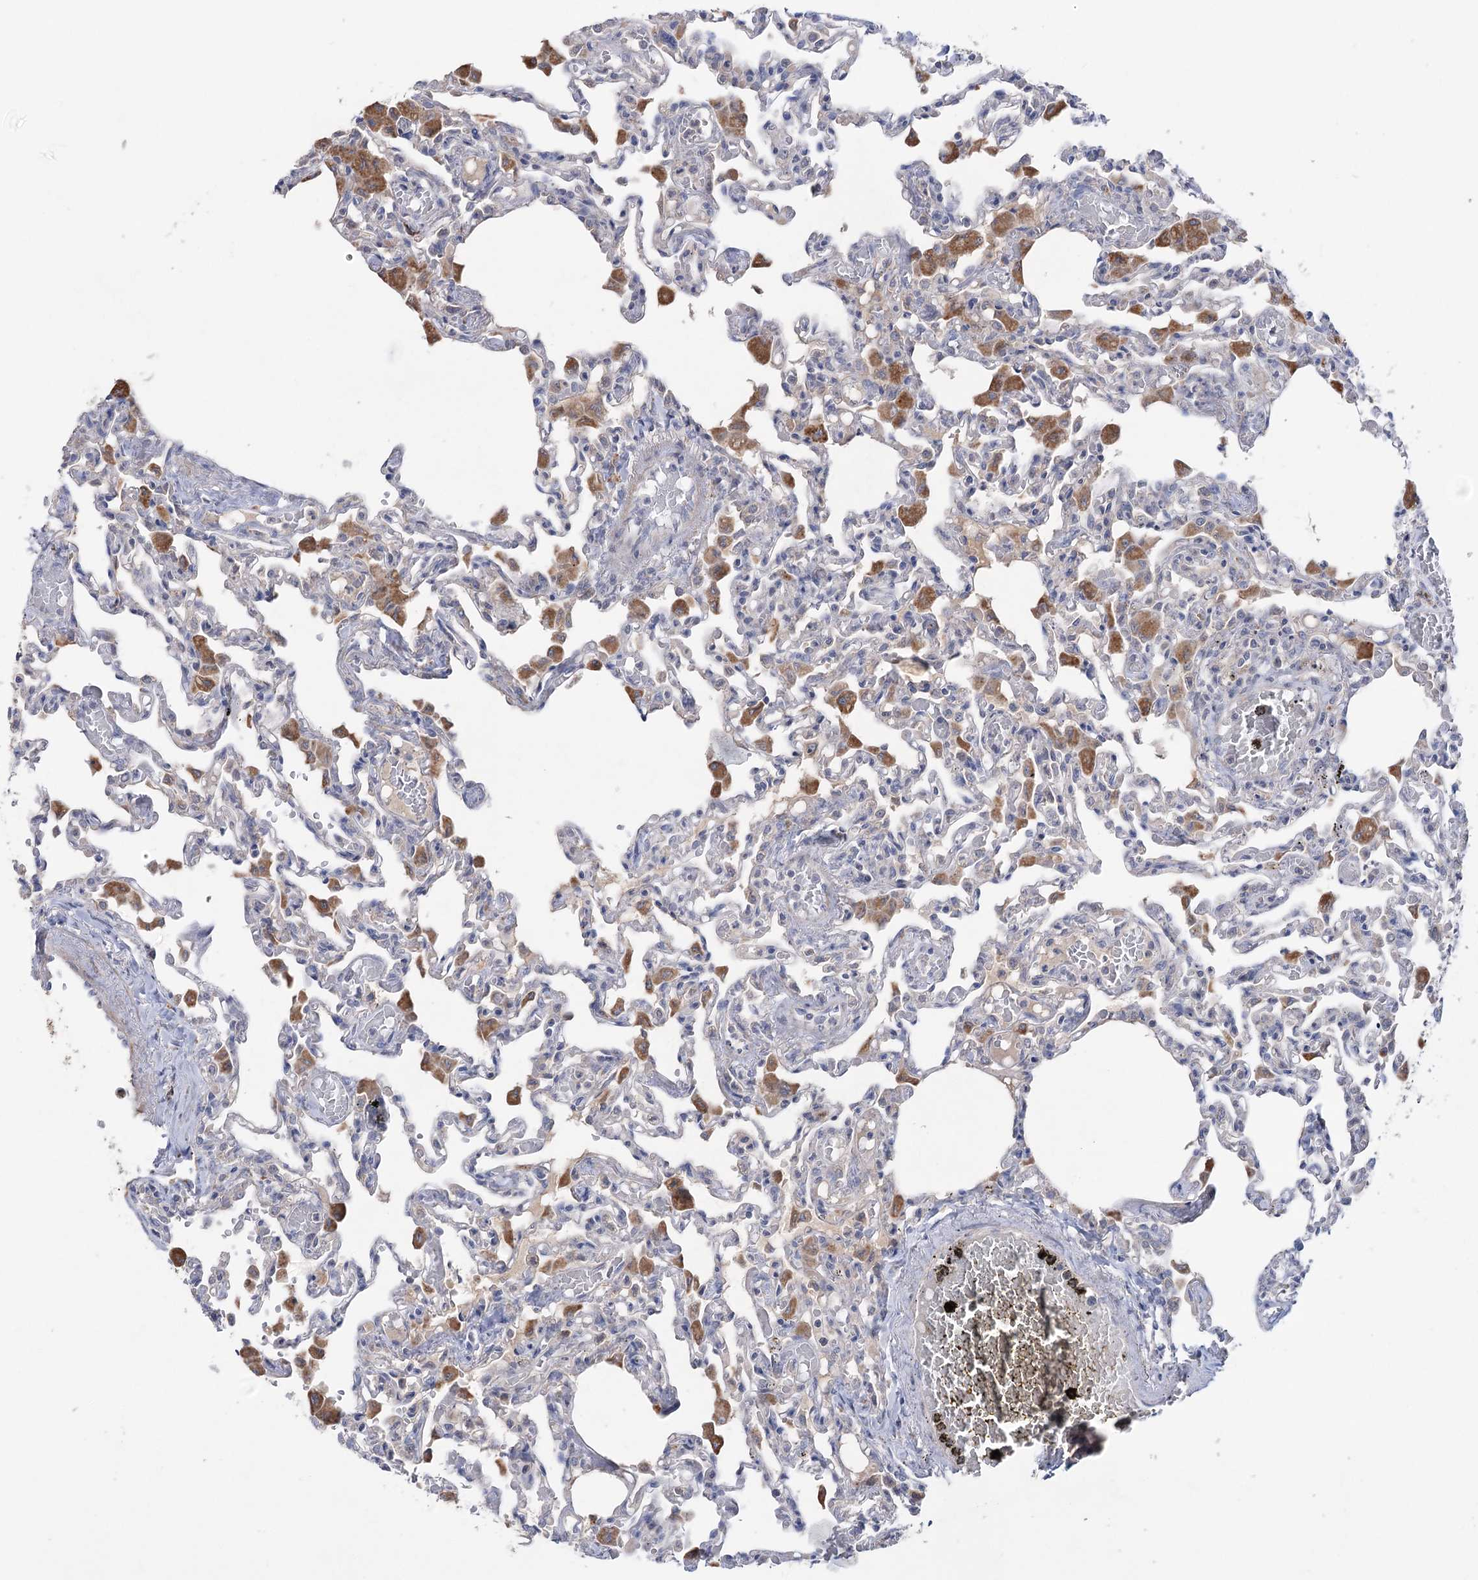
{"staining": {"intensity": "negative", "quantity": "none", "location": "none"}, "tissue": "lung", "cell_type": "Alveolar cells", "image_type": "normal", "snomed": [{"axis": "morphology", "description": "Normal tissue, NOS"}, {"axis": "topography", "description": "Bronchus"}, {"axis": "topography", "description": "Lung"}], "caption": "There is no significant expression in alveolar cells of lung. Brightfield microscopy of IHC stained with DAB (brown) and hematoxylin (blue), captured at high magnification.", "gene": "MTCH2", "patient": {"sex": "female", "age": 49}}